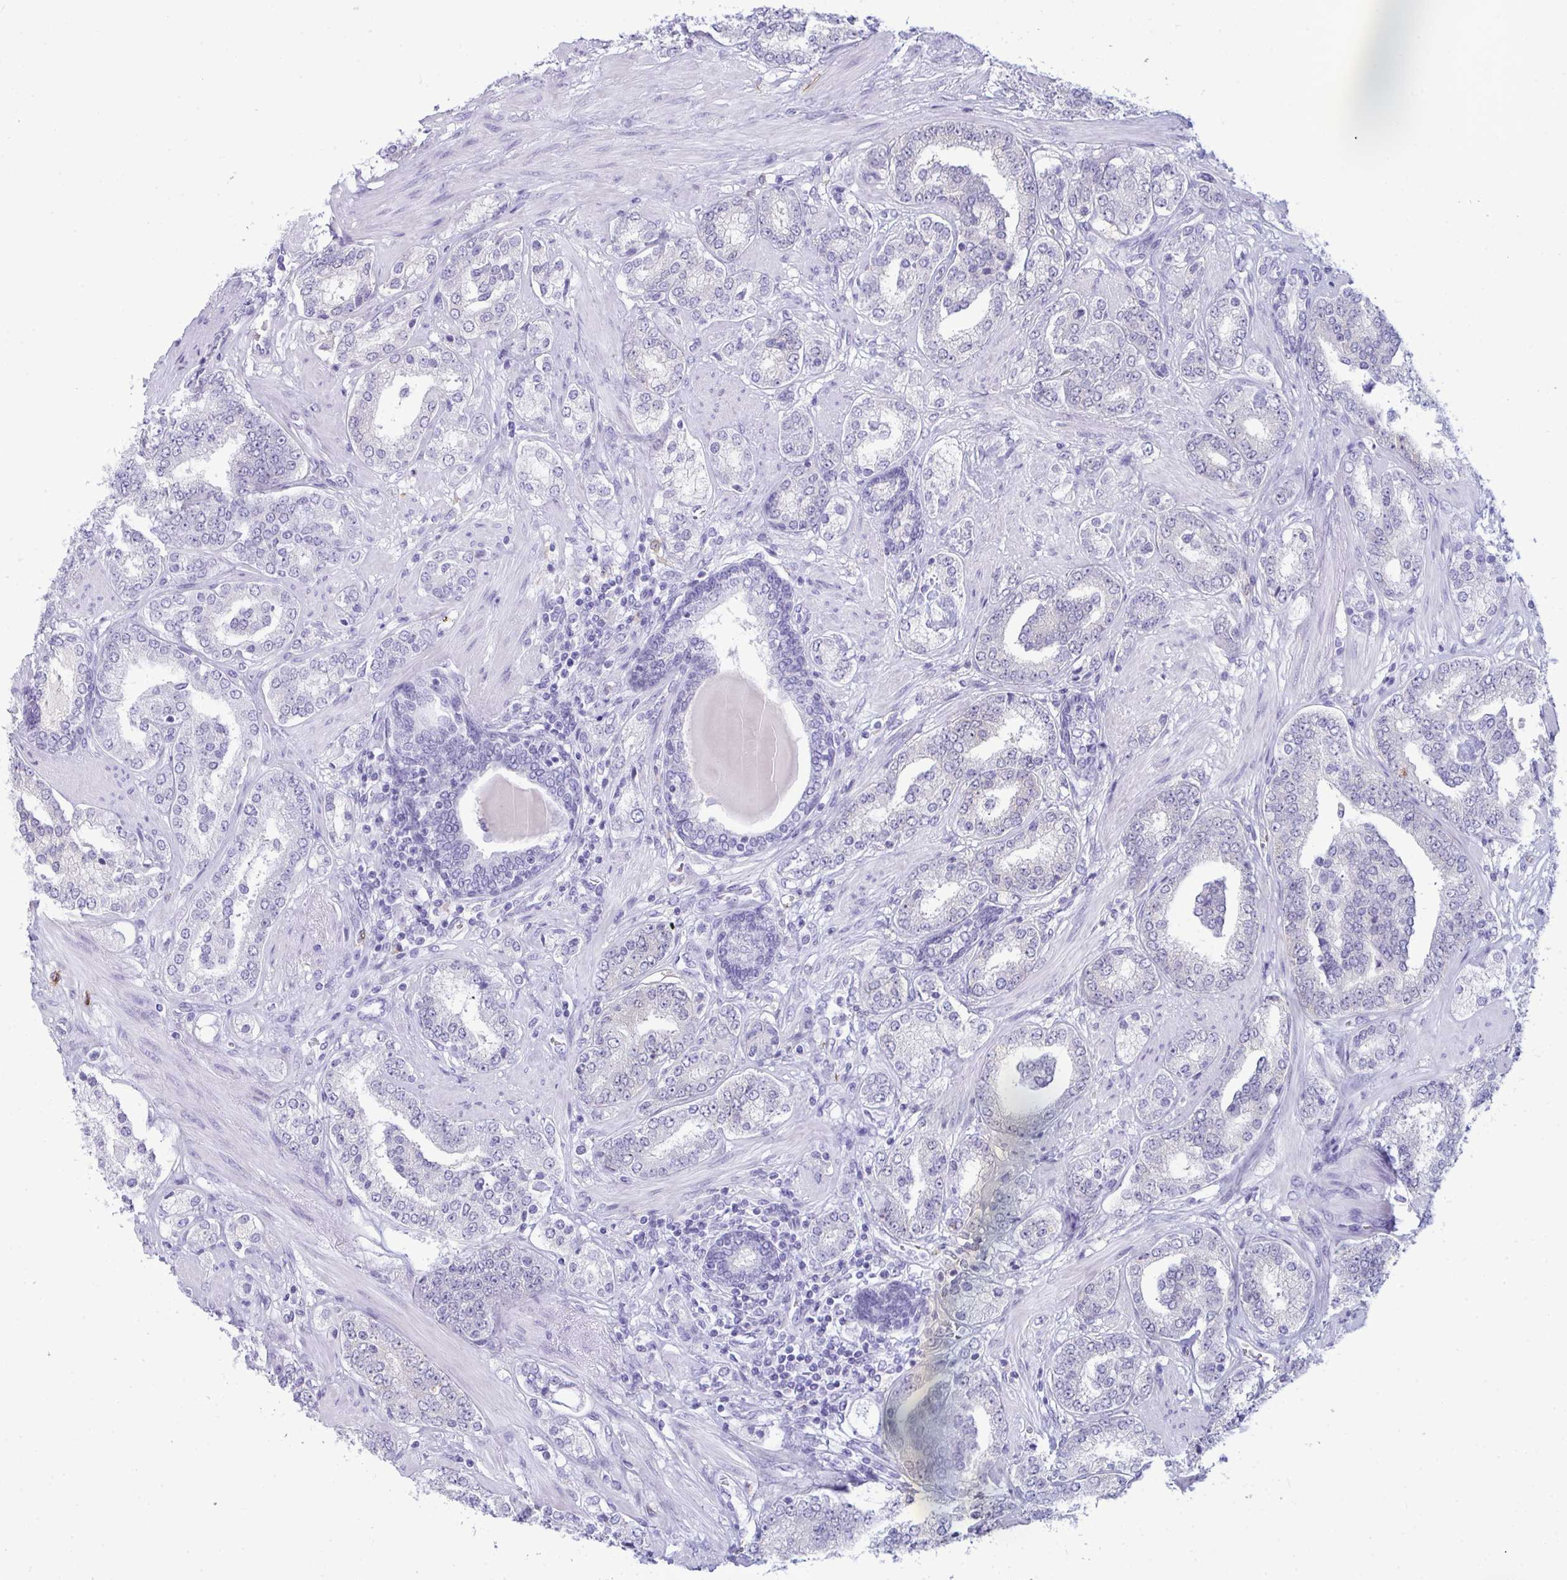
{"staining": {"intensity": "negative", "quantity": "none", "location": "none"}, "tissue": "prostate cancer", "cell_type": "Tumor cells", "image_type": "cancer", "snomed": [{"axis": "morphology", "description": "Adenocarcinoma, High grade"}, {"axis": "topography", "description": "Prostate"}], "caption": "DAB (3,3'-diaminobenzidine) immunohistochemical staining of prostate high-grade adenocarcinoma shows no significant staining in tumor cells. (IHC, brightfield microscopy, high magnification).", "gene": "ANKRD60", "patient": {"sex": "male", "age": 62}}